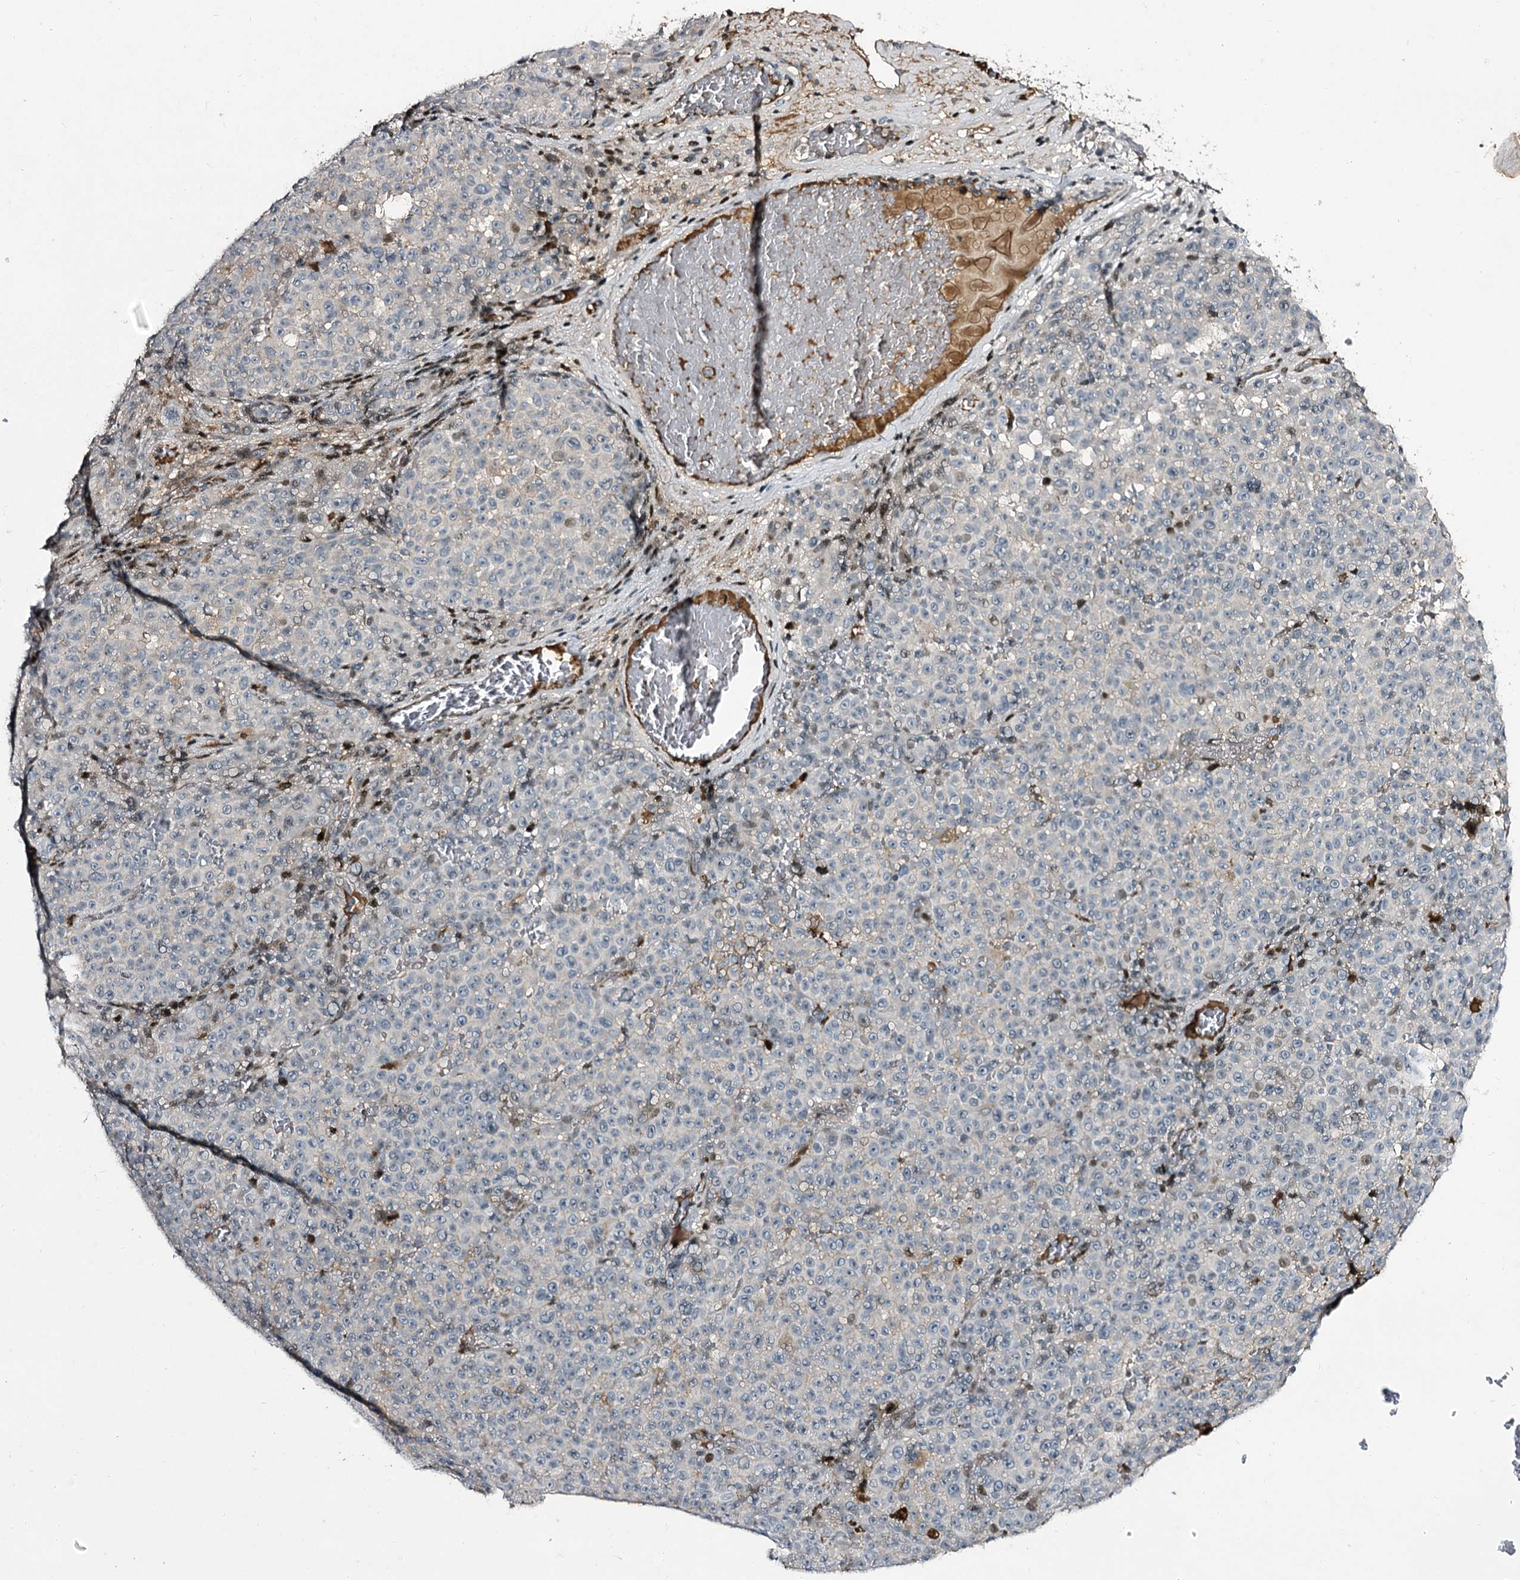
{"staining": {"intensity": "negative", "quantity": "none", "location": "none"}, "tissue": "melanoma", "cell_type": "Tumor cells", "image_type": "cancer", "snomed": [{"axis": "morphology", "description": "Malignant melanoma, NOS"}, {"axis": "topography", "description": "Skin"}], "caption": "The image reveals no significant expression in tumor cells of melanoma.", "gene": "ITFG2", "patient": {"sex": "female", "age": 82}}